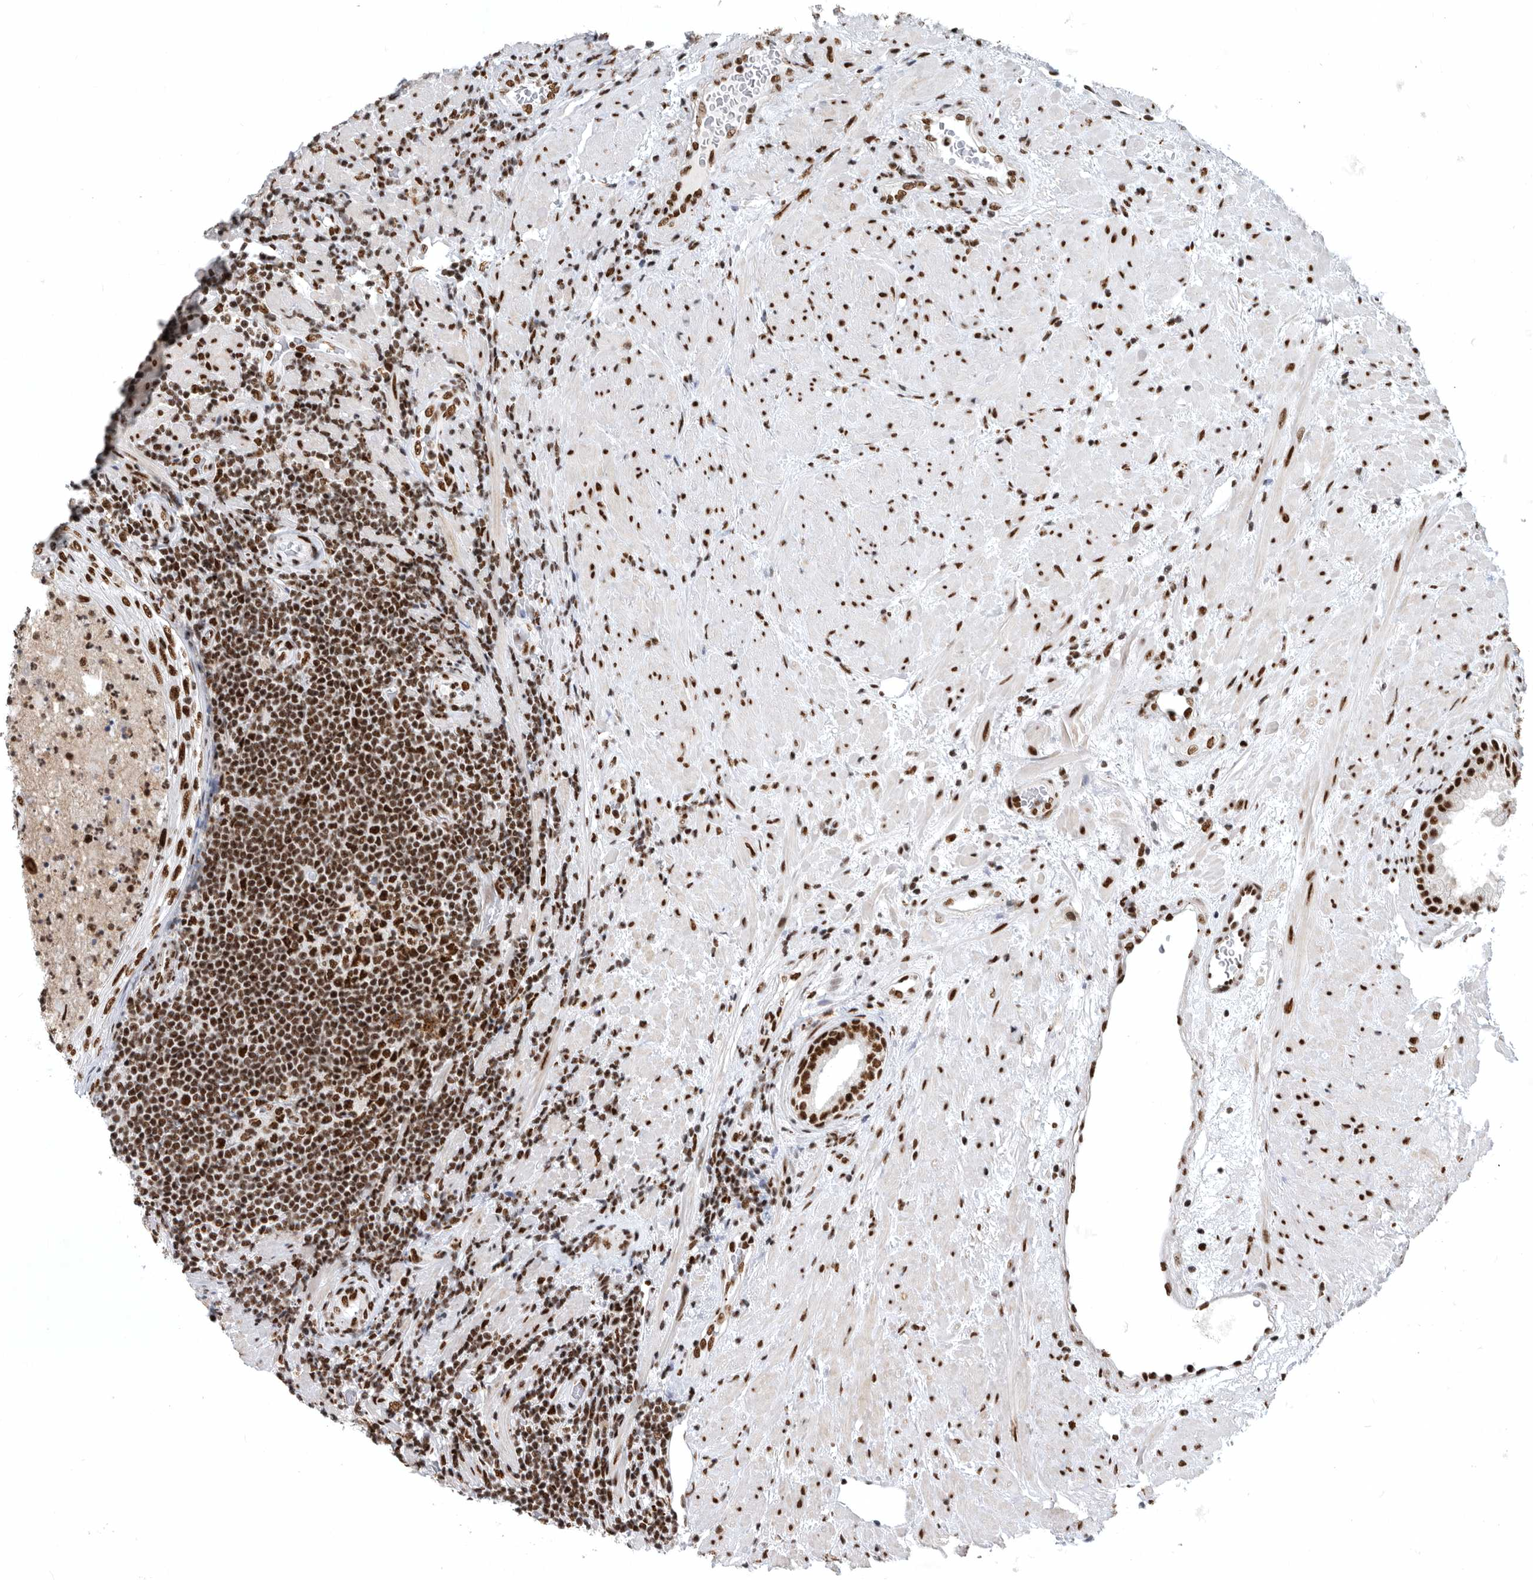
{"staining": {"intensity": "strong", "quantity": ">75%", "location": "nuclear"}, "tissue": "prostate", "cell_type": "Glandular cells", "image_type": "normal", "snomed": [{"axis": "morphology", "description": "Normal tissue, NOS"}, {"axis": "topography", "description": "Prostate"}], "caption": "Immunohistochemical staining of benign human prostate exhibits >75% levels of strong nuclear protein expression in about >75% of glandular cells. (Stains: DAB (3,3'-diaminobenzidine) in brown, nuclei in blue, Microscopy: brightfield microscopy at high magnification).", "gene": "BCLAF1", "patient": {"sex": "male", "age": 76}}